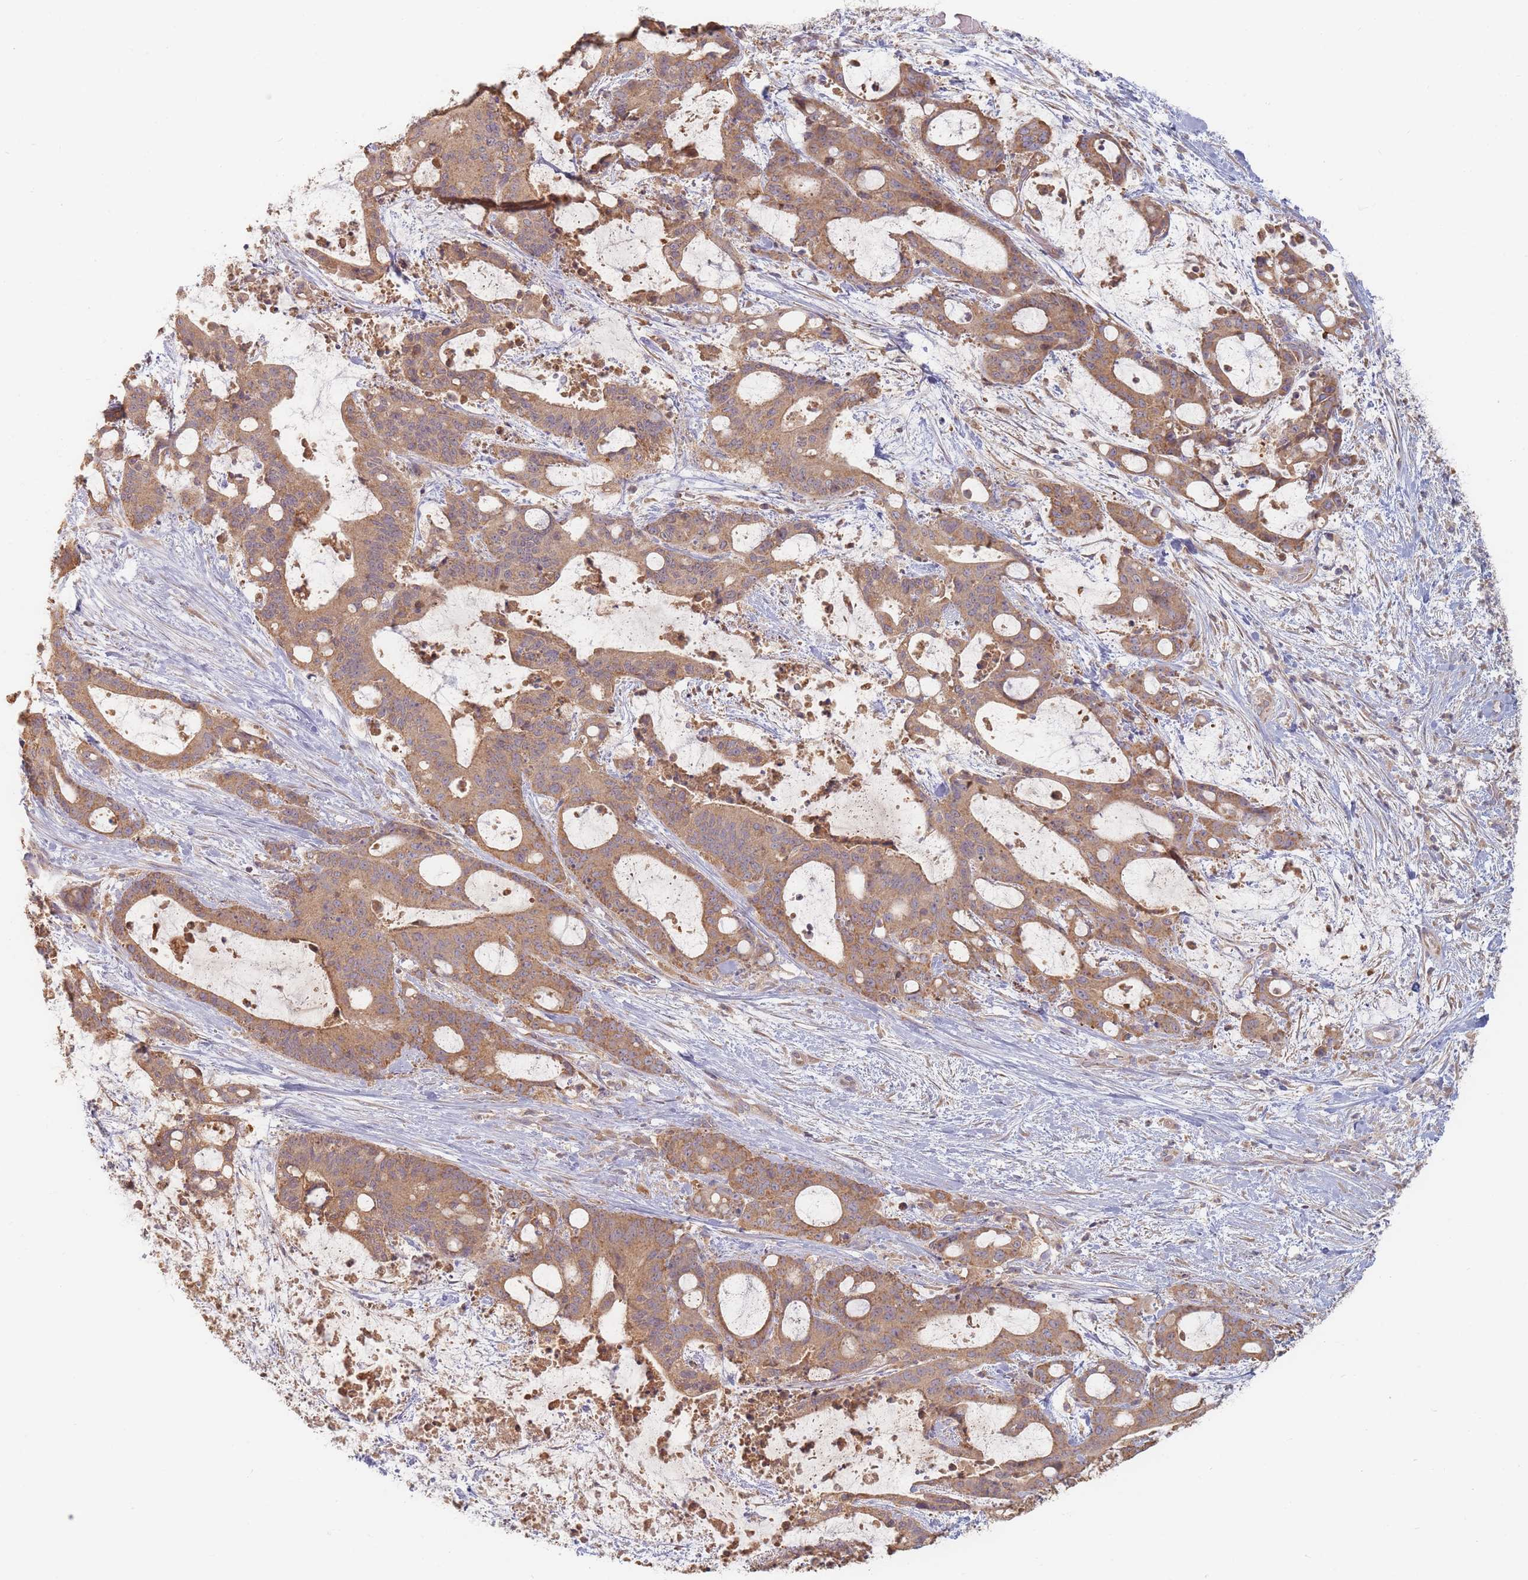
{"staining": {"intensity": "moderate", "quantity": ">75%", "location": "cytoplasmic/membranous"}, "tissue": "liver cancer", "cell_type": "Tumor cells", "image_type": "cancer", "snomed": [{"axis": "morphology", "description": "Normal tissue, NOS"}, {"axis": "morphology", "description": "Cholangiocarcinoma"}, {"axis": "topography", "description": "Liver"}, {"axis": "topography", "description": "Peripheral nerve tissue"}], "caption": "The immunohistochemical stain highlights moderate cytoplasmic/membranous staining in tumor cells of liver cancer tissue.", "gene": "SLC35F3", "patient": {"sex": "female", "age": 73}}